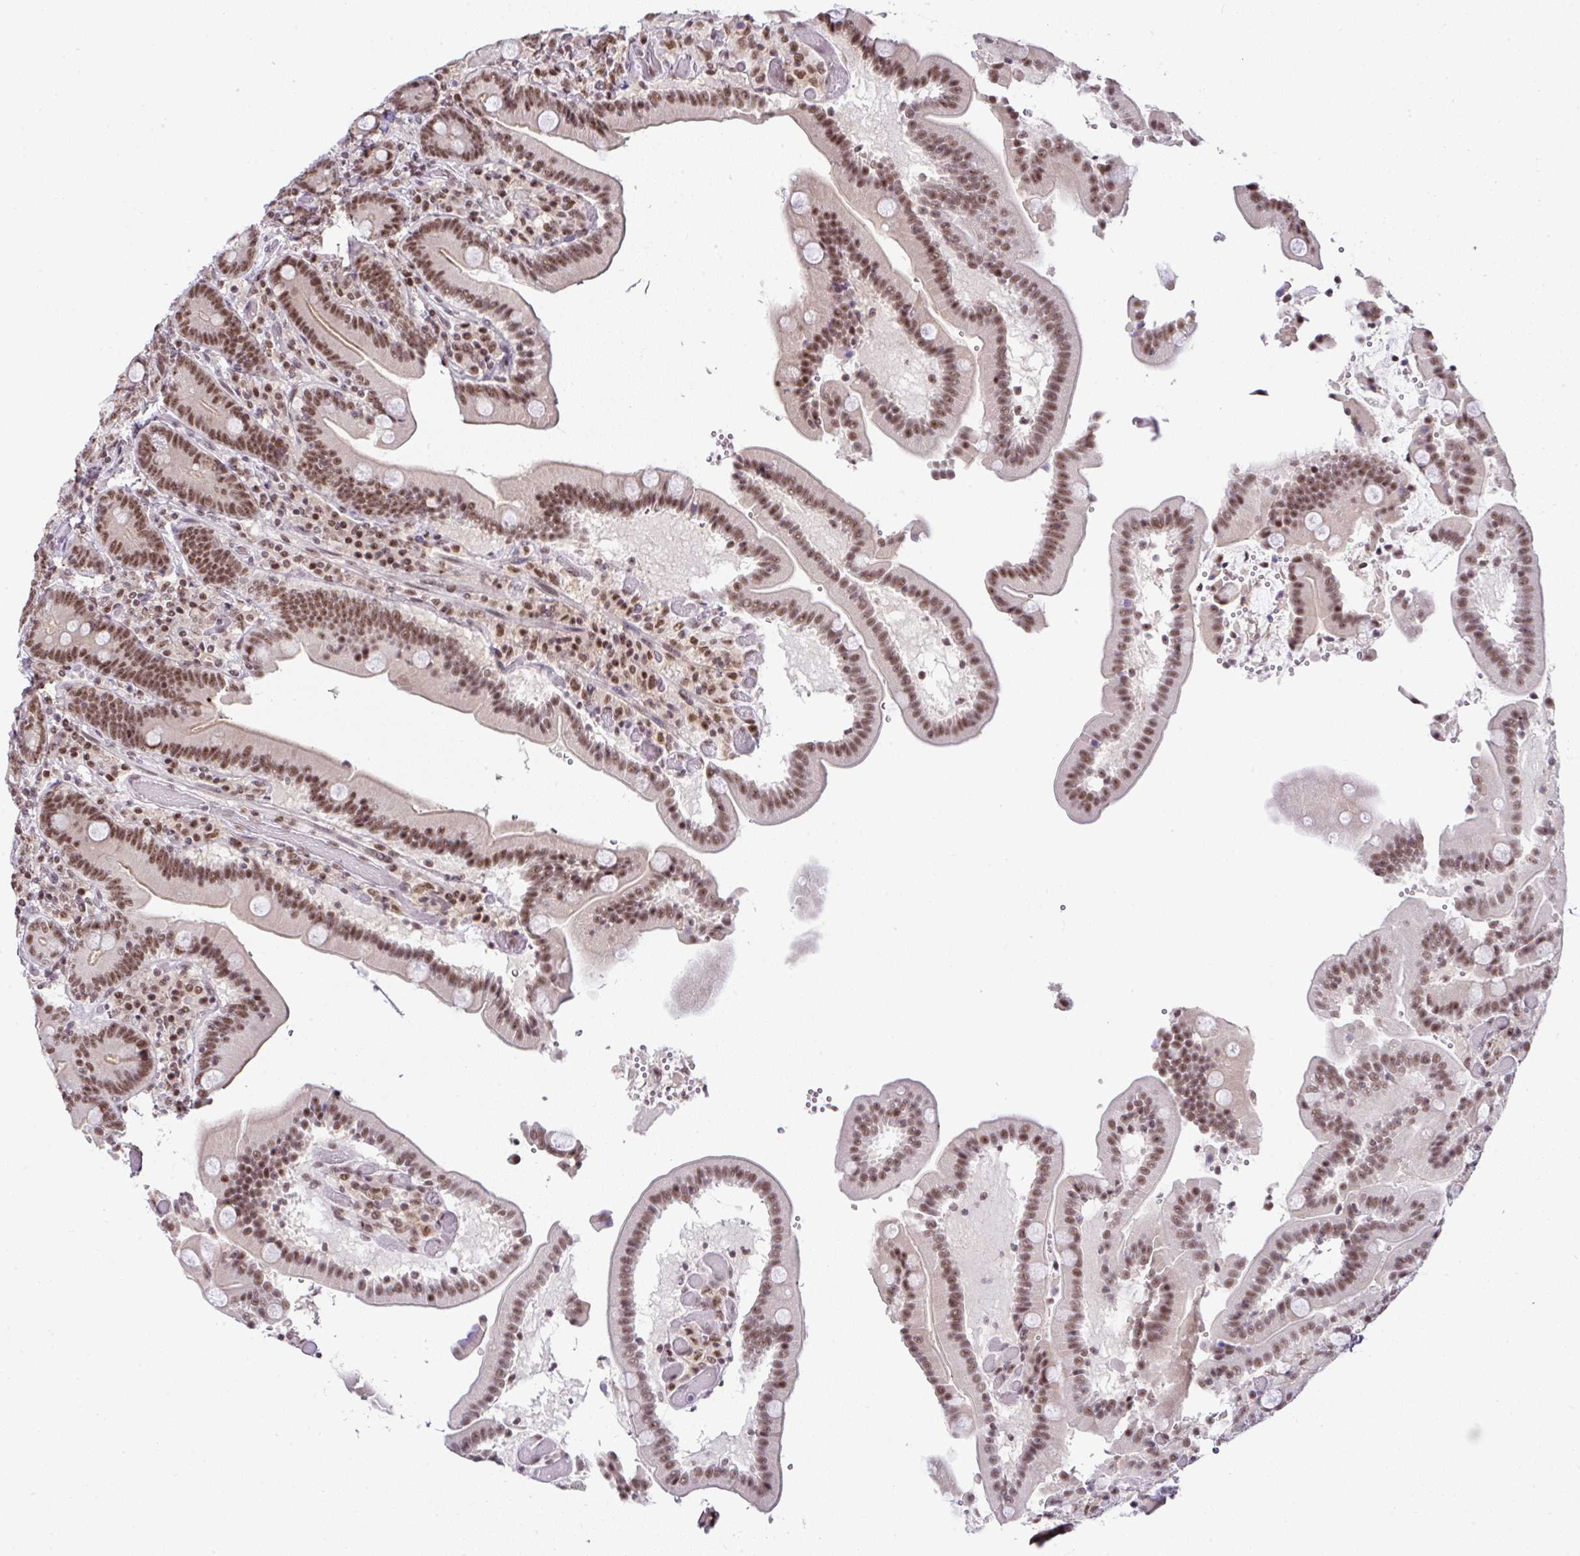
{"staining": {"intensity": "moderate", "quantity": ">75%", "location": "nuclear"}, "tissue": "duodenum", "cell_type": "Glandular cells", "image_type": "normal", "snomed": [{"axis": "morphology", "description": "Normal tissue, NOS"}, {"axis": "topography", "description": "Duodenum"}], "caption": "Immunohistochemical staining of unremarkable human duodenum shows >75% levels of moderate nuclear protein expression in about >75% of glandular cells. (DAB IHC with brightfield microscopy, high magnification).", "gene": "PTPN2", "patient": {"sex": "female", "age": 62}}